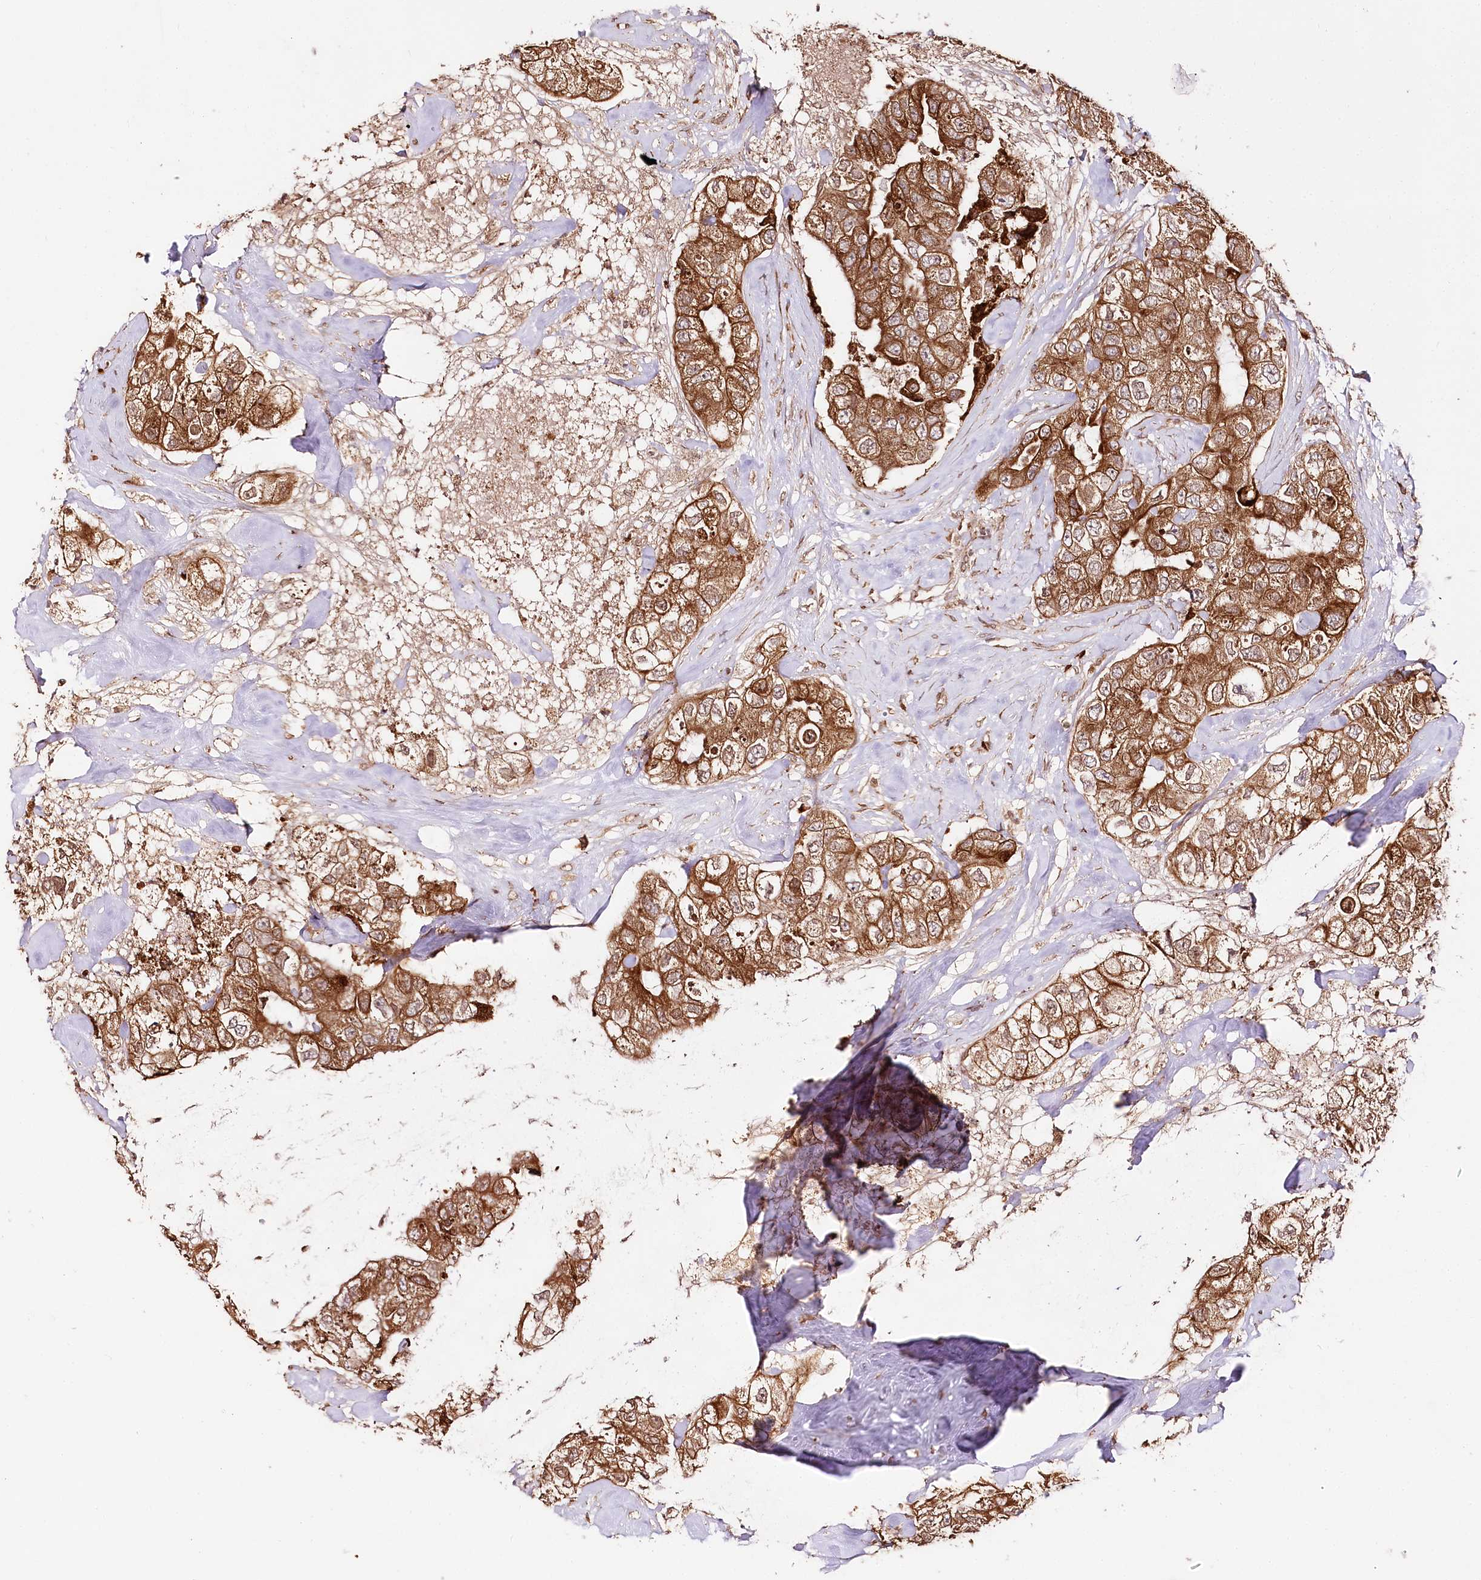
{"staining": {"intensity": "strong", "quantity": ">75%", "location": "cytoplasmic/membranous"}, "tissue": "breast cancer", "cell_type": "Tumor cells", "image_type": "cancer", "snomed": [{"axis": "morphology", "description": "Duct carcinoma"}, {"axis": "topography", "description": "Breast"}], "caption": "Immunohistochemistry photomicrograph of breast infiltrating ductal carcinoma stained for a protein (brown), which exhibits high levels of strong cytoplasmic/membranous positivity in about >75% of tumor cells.", "gene": "ENSG00000144785", "patient": {"sex": "female", "age": 62}}